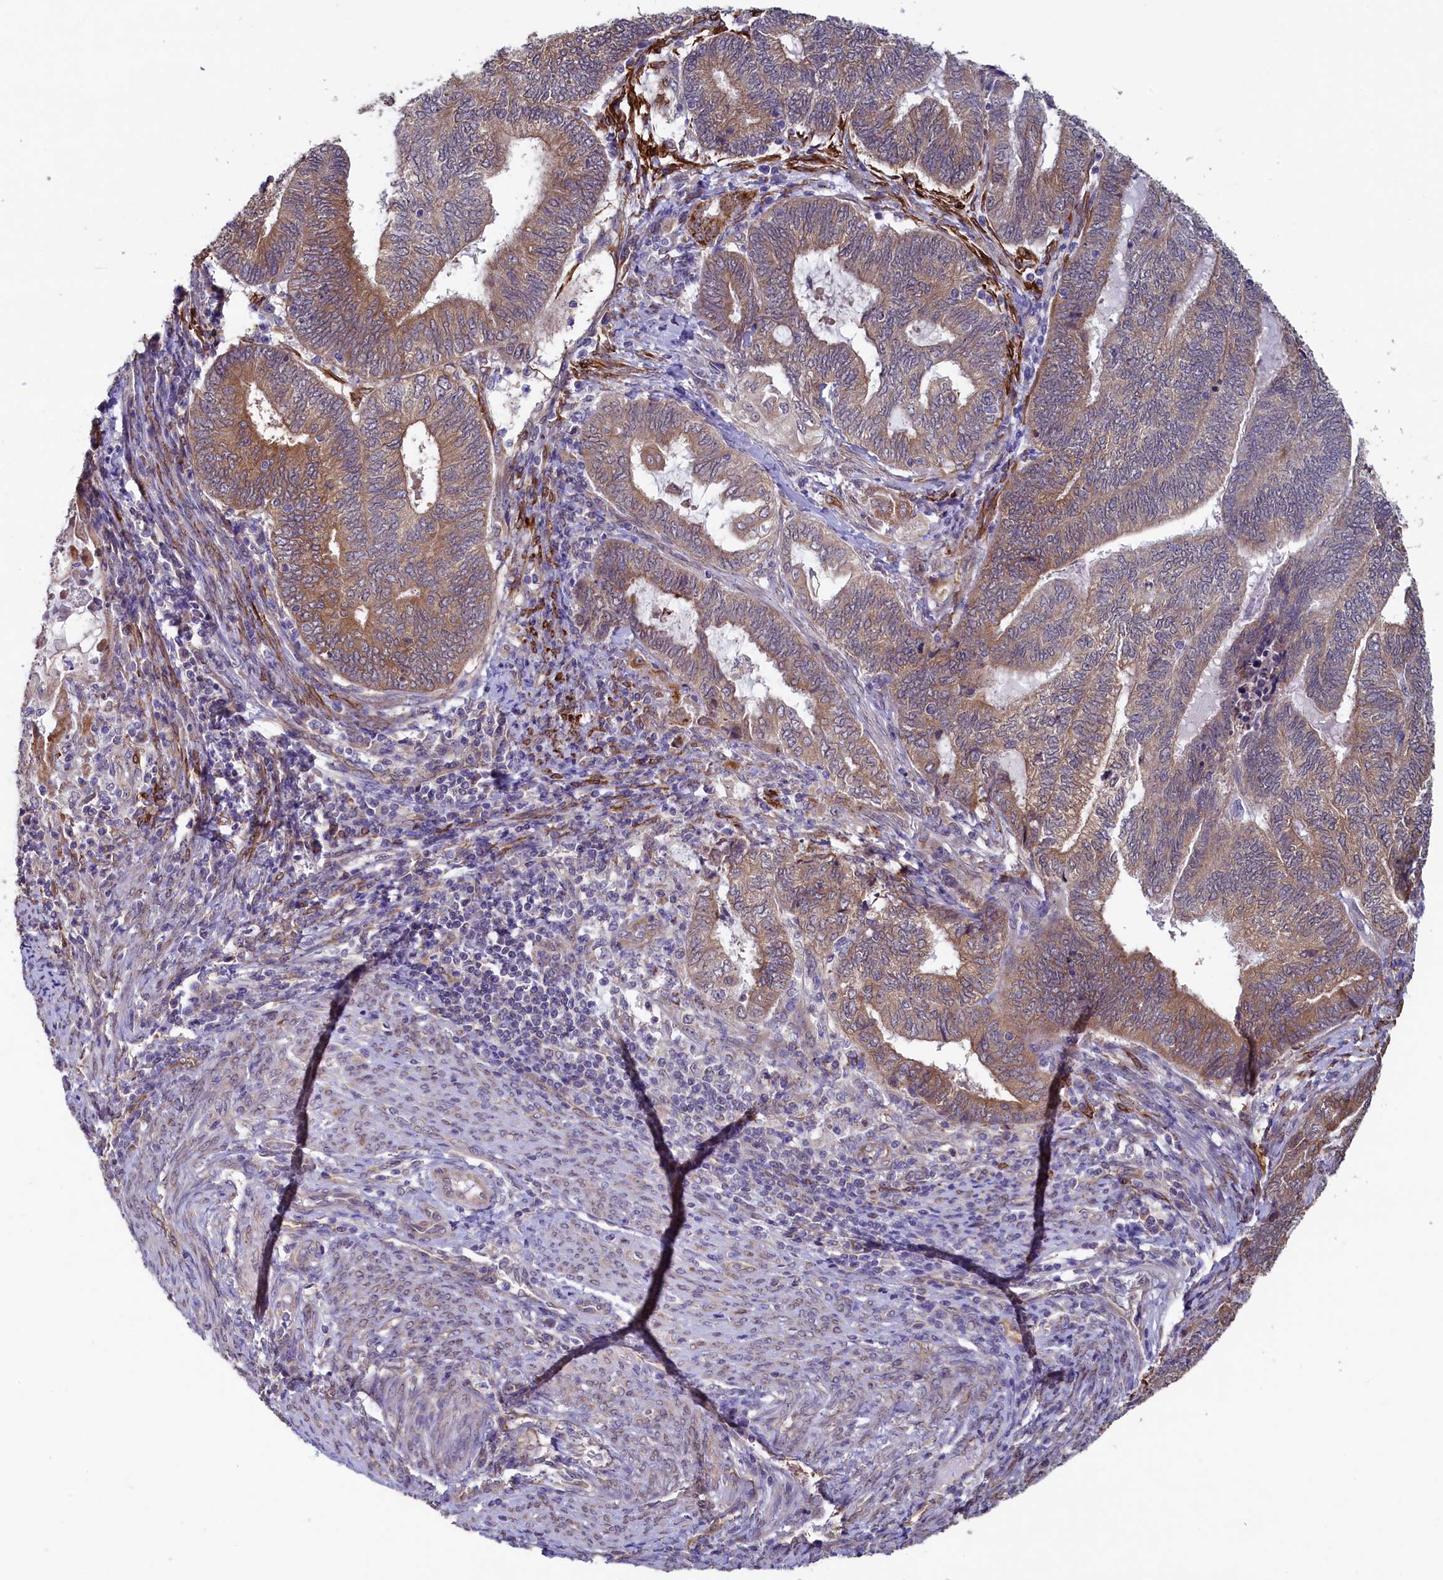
{"staining": {"intensity": "moderate", "quantity": ">75%", "location": "cytoplasmic/membranous"}, "tissue": "endometrial cancer", "cell_type": "Tumor cells", "image_type": "cancer", "snomed": [{"axis": "morphology", "description": "Adenocarcinoma, NOS"}, {"axis": "topography", "description": "Uterus"}, {"axis": "topography", "description": "Endometrium"}], "caption": "A photomicrograph of endometrial adenocarcinoma stained for a protein demonstrates moderate cytoplasmic/membranous brown staining in tumor cells.", "gene": "SPATA2L", "patient": {"sex": "female", "age": 70}}